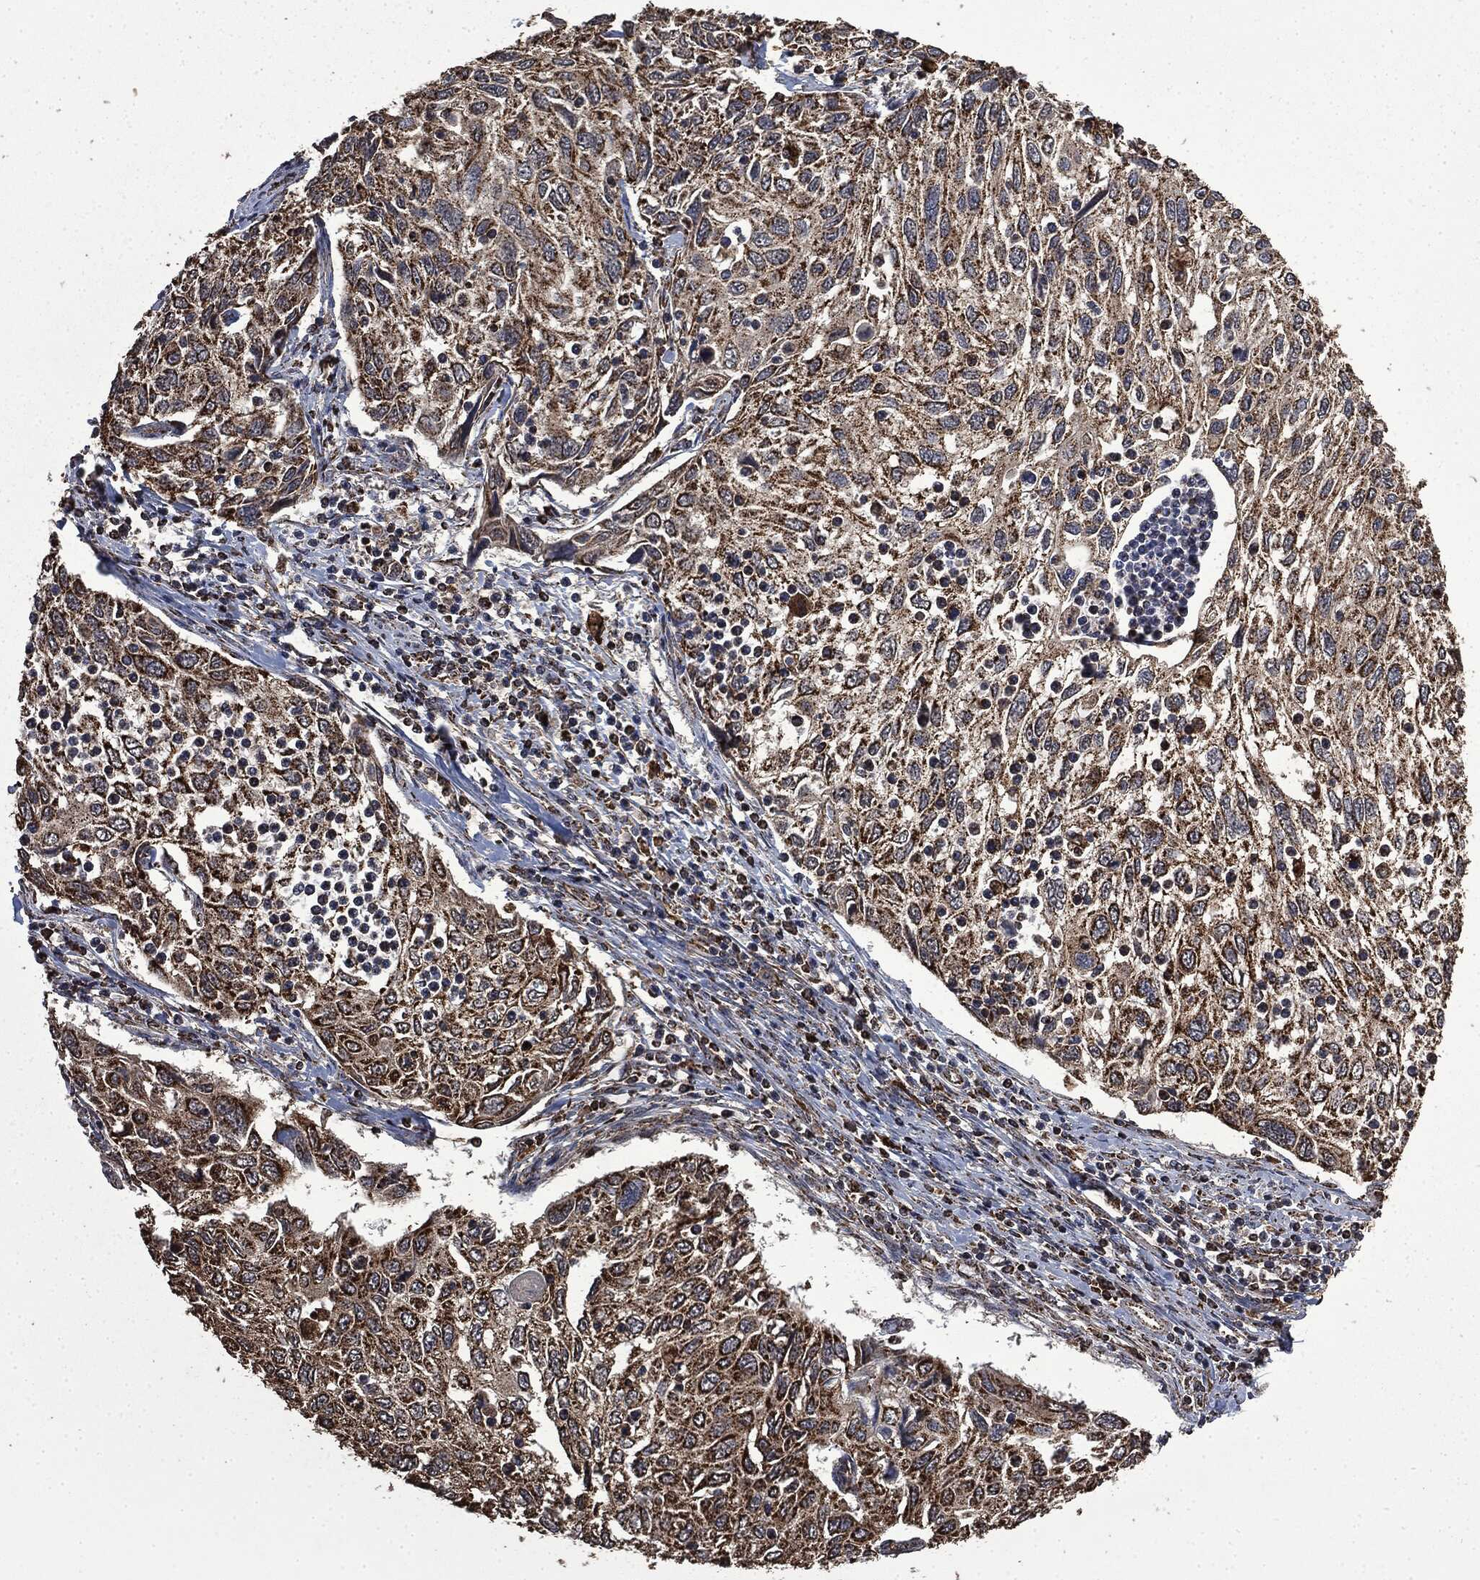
{"staining": {"intensity": "strong", "quantity": ">75%", "location": "cytoplasmic/membranous"}, "tissue": "cervical cancer", "cell_type": "Tumor cells", "image_type": "cancer", "snomed": [{"axis": "morphology", "description": "Squamous cell carcinoma, NOS"}, {"axis": "topography", "description": "Cervix"}], "caption": "Immunohistochemistry (IHC) (DAB) staining of cervical squamous cell carcinoma demonstrates strong cytoplasmic/membranous protein positivity in approximately >75% of tumor cells. The staining is performed using DAB brown chromogen to label protein expression. The nuclei are counter-stained blue using hematoxylin.", "gene": "LIG3", "patient": {"sex": "female", "age": 70}}